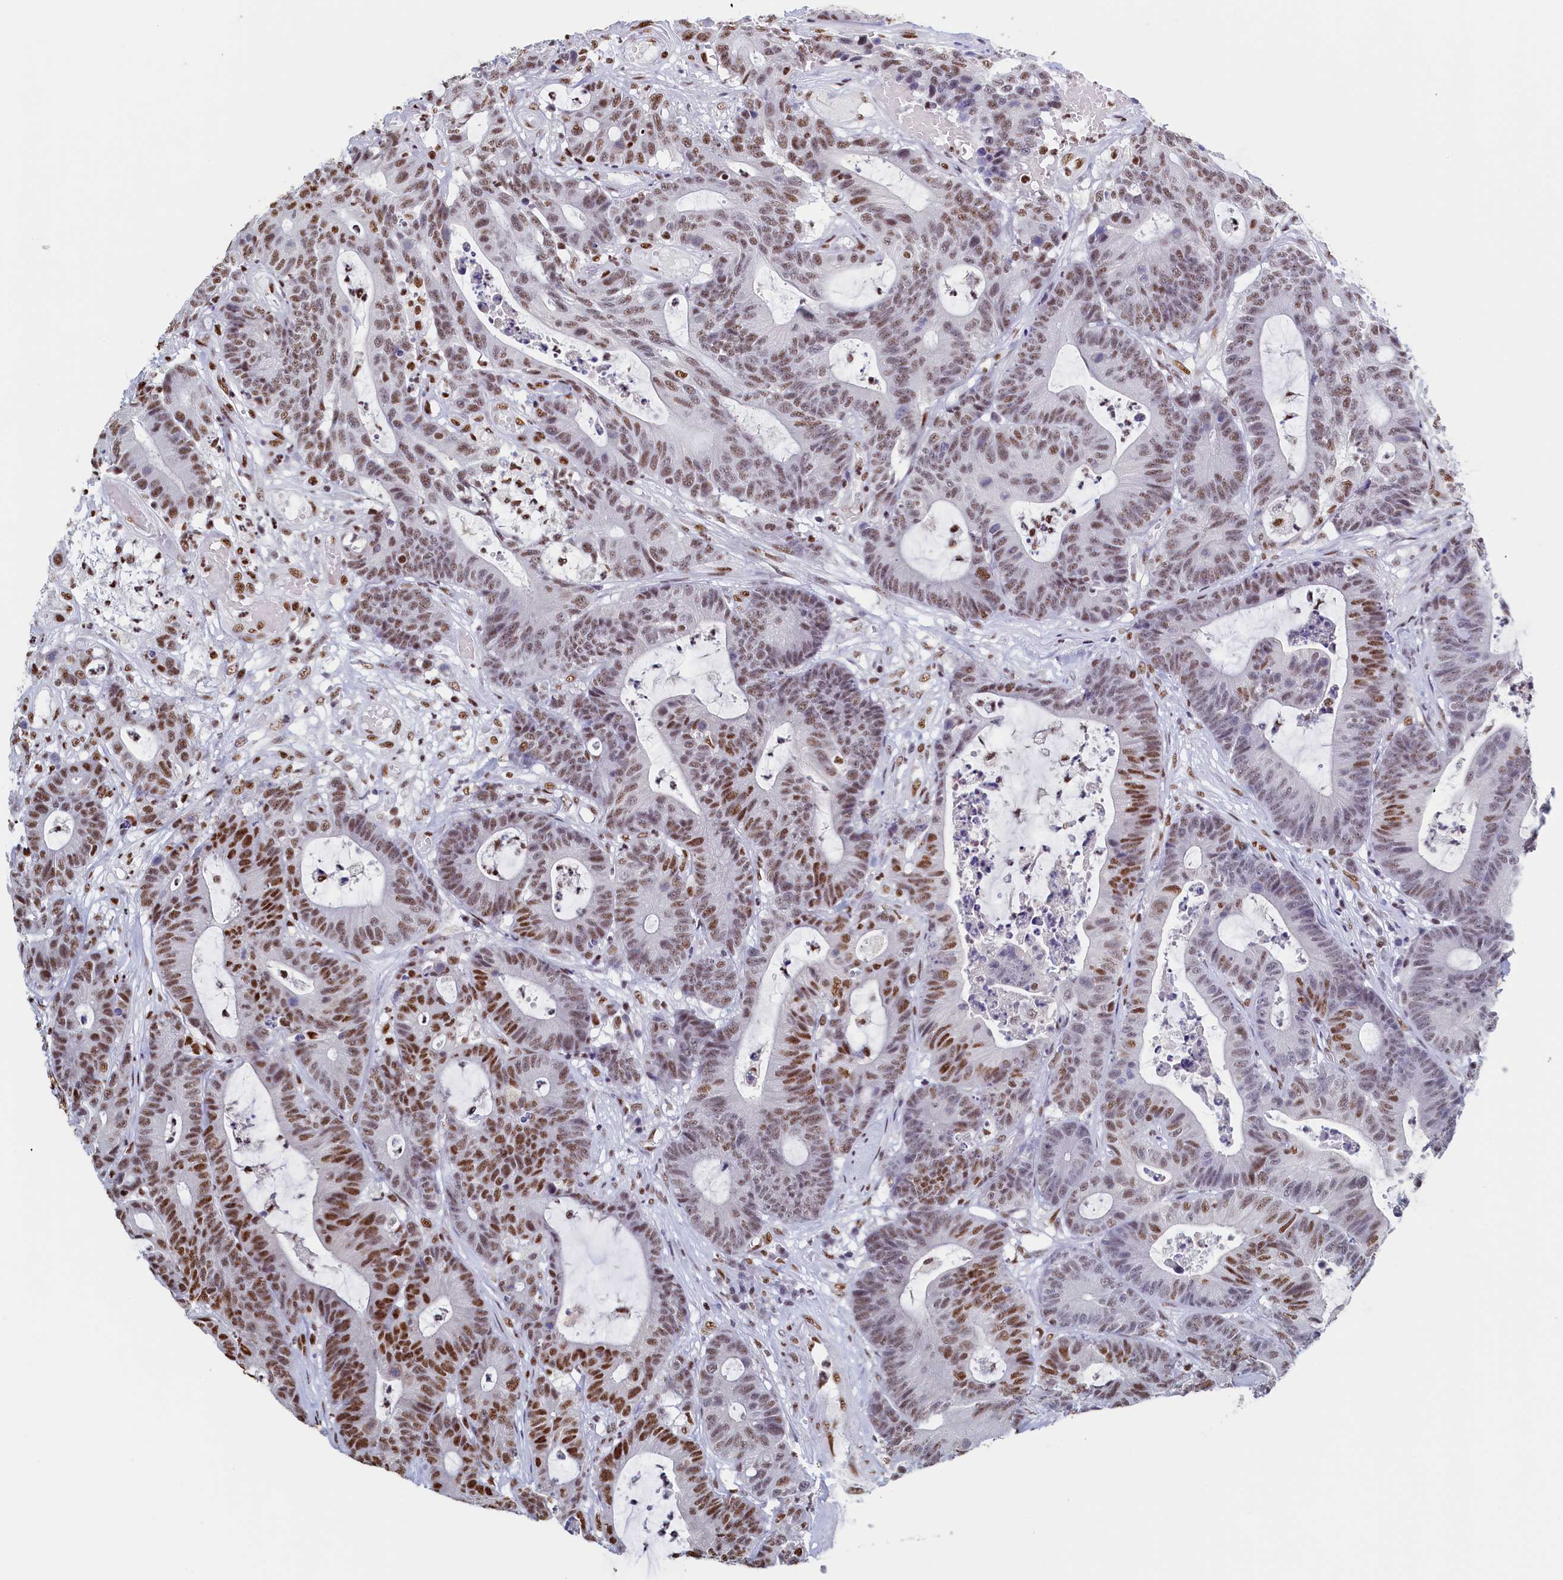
{"staining": {"intensity": "moderate", "quantity": "25%-75%", "location": "nuclear"}, "tissue": "colorectal cancer", "cell_type": "Tumor cells", "image_type": "cancer", "snomed": [{"axis": "morphology", "description": "Adenocarcinoma, NOS"}, {"axis": "topography", "description": "Colon"}], "caption": "Brown immunohistochemical staining in human colorectal adenocarcinoma shows moderate nuclear staining in approximately 25%-75% of tumor cells. (DAB (3,3'-diaminobenzidine) = brown stain, brightfield microscopy at high magnification).", "gene": "MOSPD3", "patient": {"sex": "female", "age": 84}}